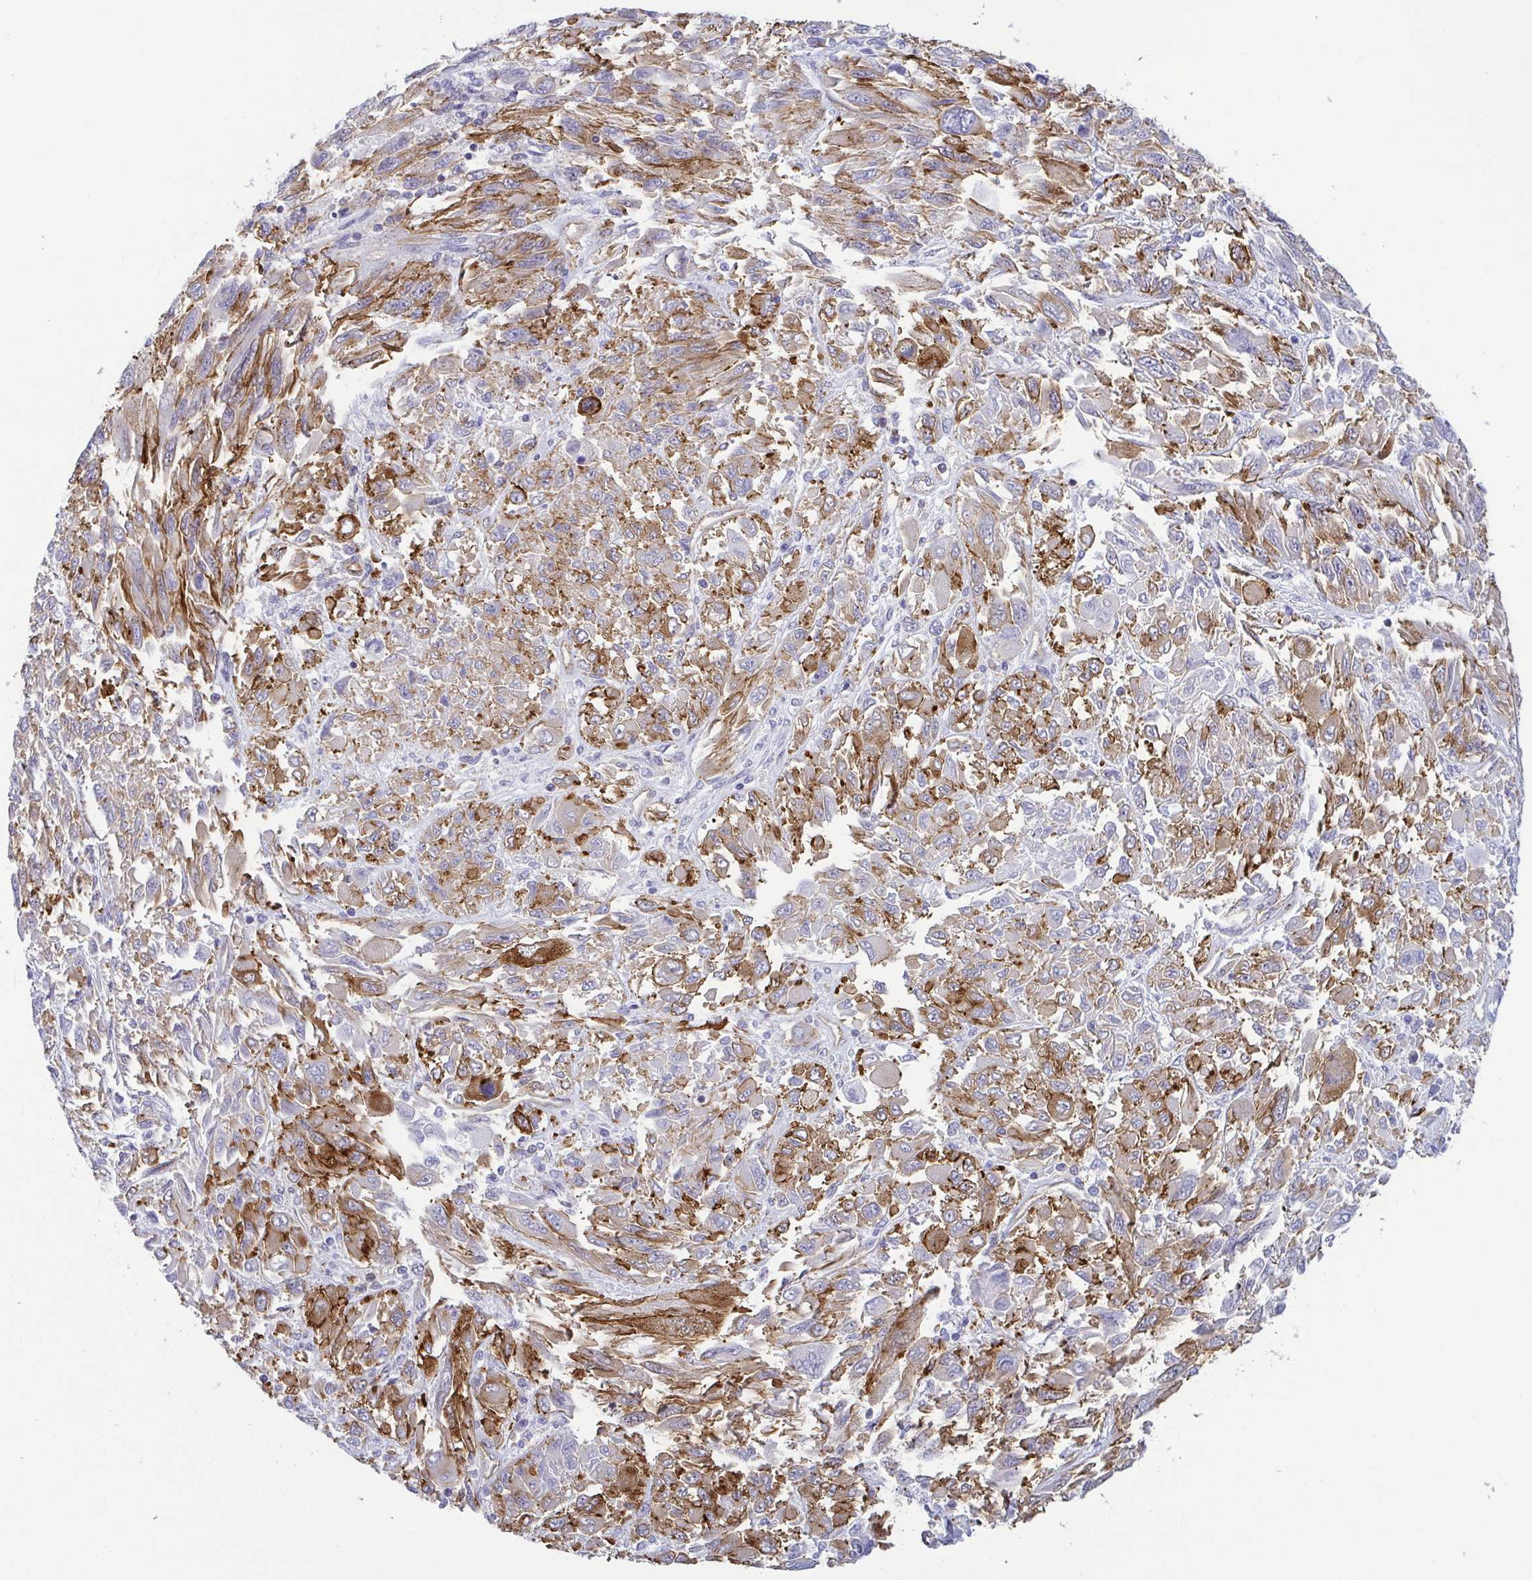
{"staining": {"intensity": "moderate", "quantity": ">75%", "location": "cytoplasmic/membranous"}, "tissue": "melanoma", "cell_type": "Tumor cells", "image_type": "cancer", "snomed": [{"axis": "morphology", "description": "Malignant melanoma, NOS"}, {"axis": "topography", "description": "Skin"}], "caption": "Tumor cells demonstrate medium levels of moderate cytoplasmic/membranous expression in approximately >75% of cells in human malignant melanoma.", "gene": "LIMA1", "patient": {"sex": "female", "age": 91}}